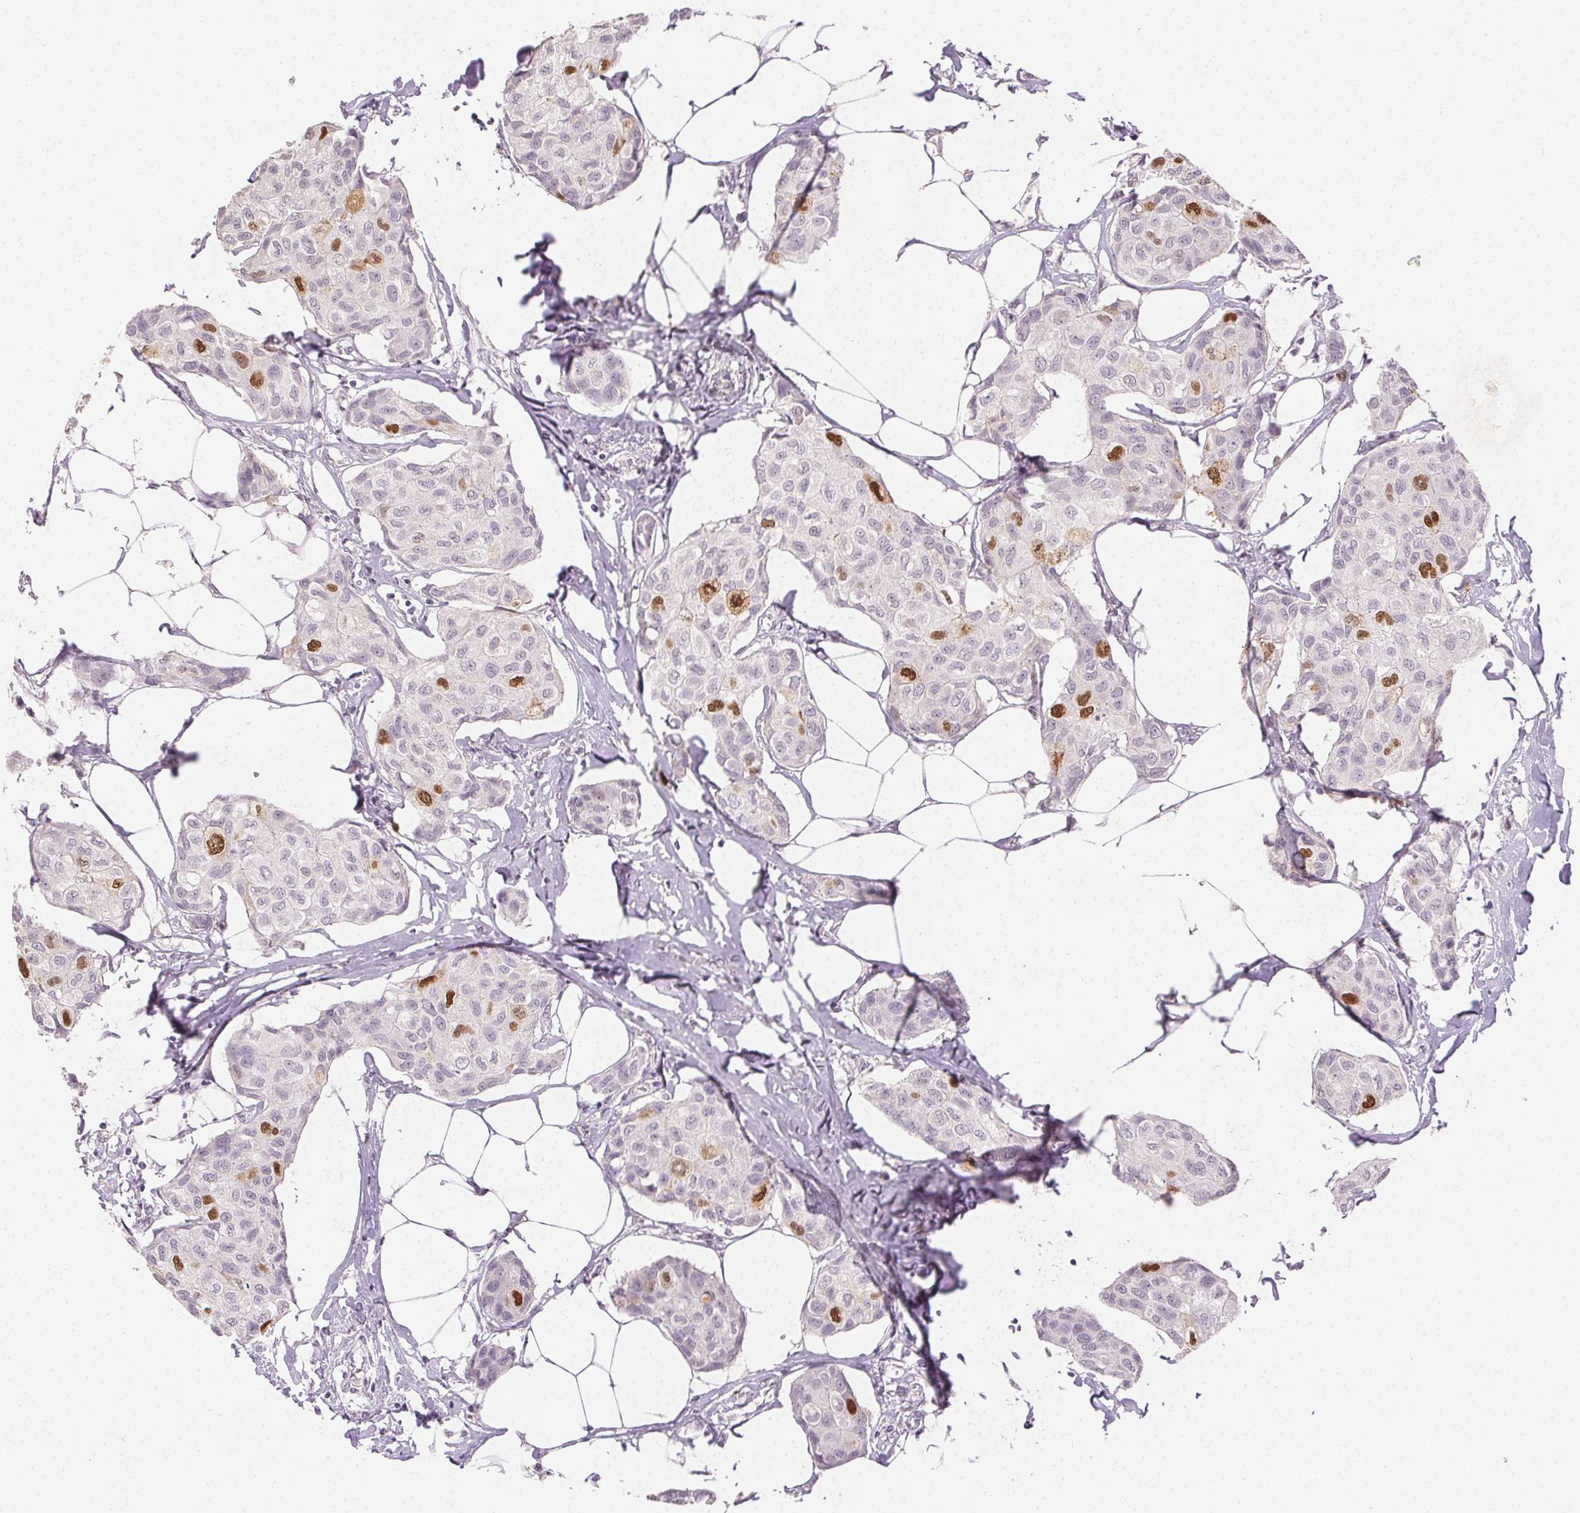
{"staining": {"intensity": "moderate", "quantity": "<25%", "location": "nuclear"}, "tissue": "breast cancer", "cell_type": "Tumor cells", "image_type": "cancer", "snomed": [{"axis": "morphology", "description": "Duct carcinoma"}, {"axis": "topography", "description": "Breast"}], "caption": "Immunohistochemistry (IHC) of breast cancer (intraductal carcinoma) shows low levels of moderate nuclear positivity in about <25% of tumor cells.", "gene": "ANLN", "patient": {"sex": "female", "age": 80}}